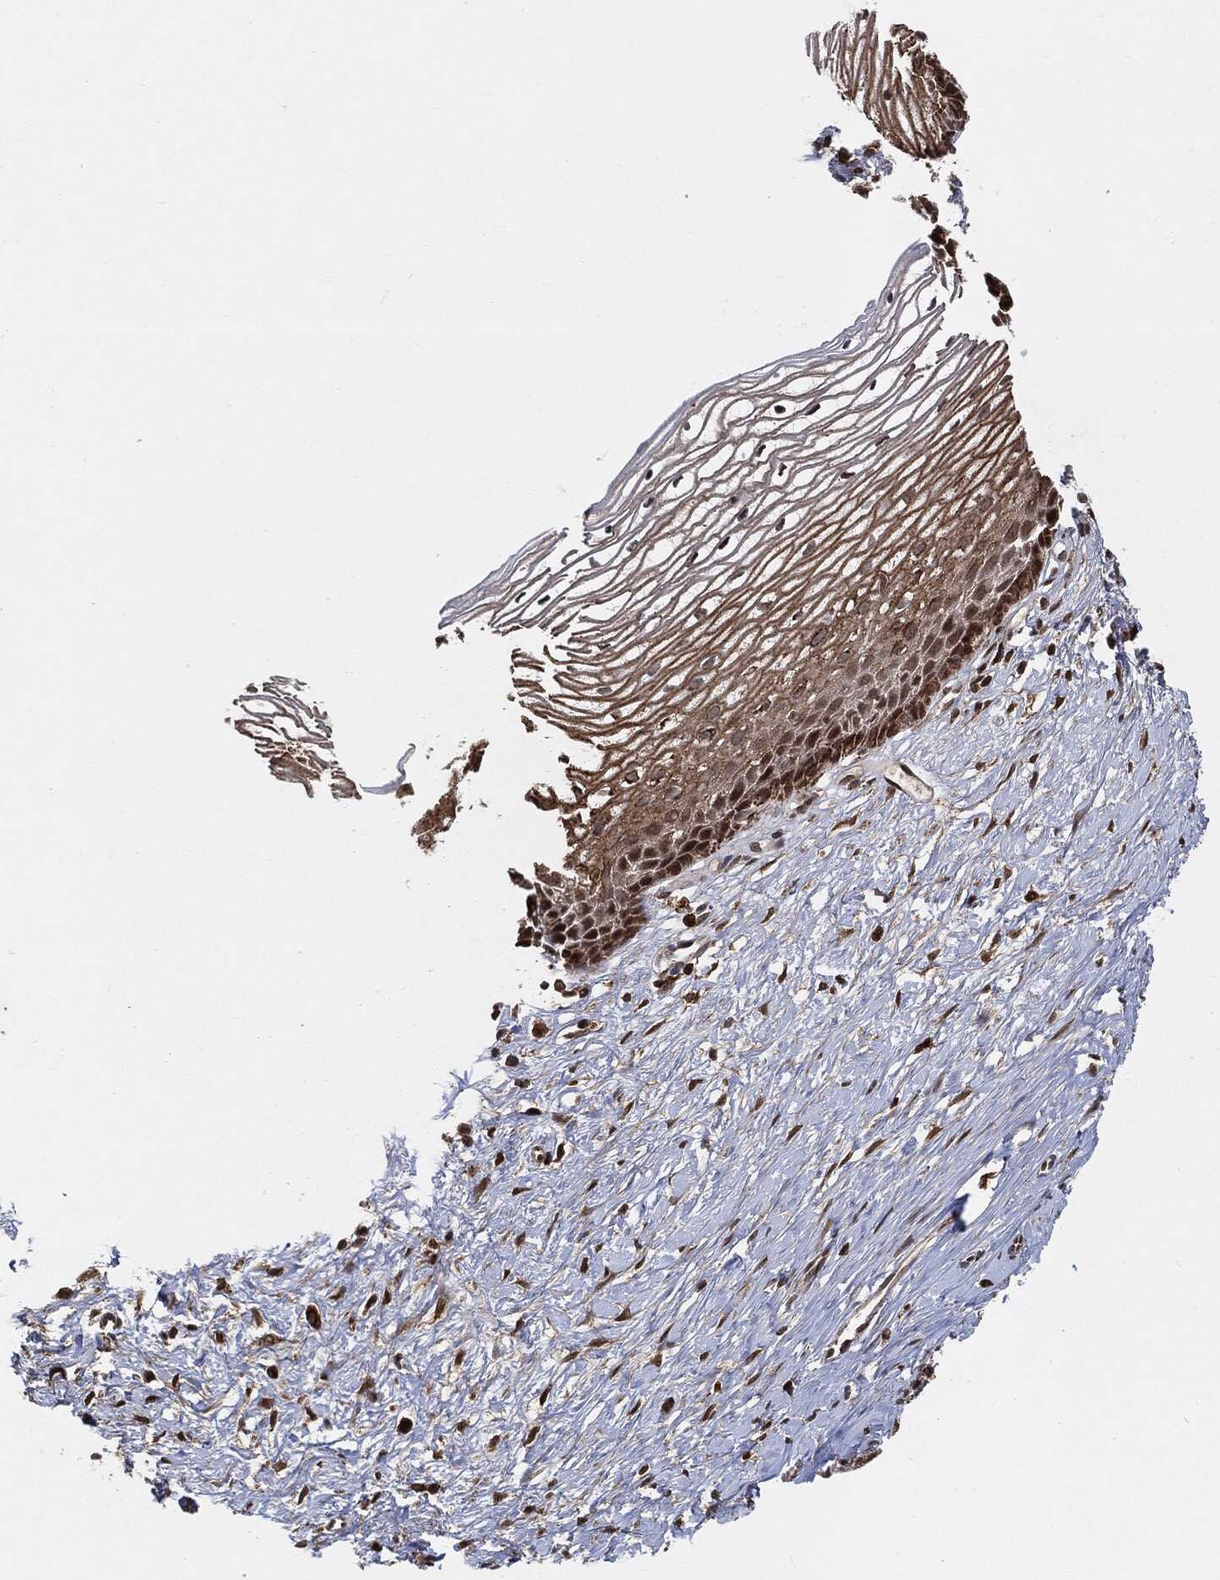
{"staining": {"intensity": "moderate", "quantity": "25%-75%", "location": "cytoplasmic/membranous,nuclear"}, "tissue": "cervix", "cell_type": "Squamous epithelial cells", "image_type": "normal", "snomed": [{"axis": "morphology", "description": "Normal tissue, NOS"}, {"axis": "topography", "description": "Cervix"}], "caption": "Squamous epithelial cells demonstrate medium levels of moderate cytoplasmic/membranous,nuclear staining in about 25%-75% of cells in benign cervix.", "gene": "CUTA", "patient": {"sex": "female", "age": 40}}